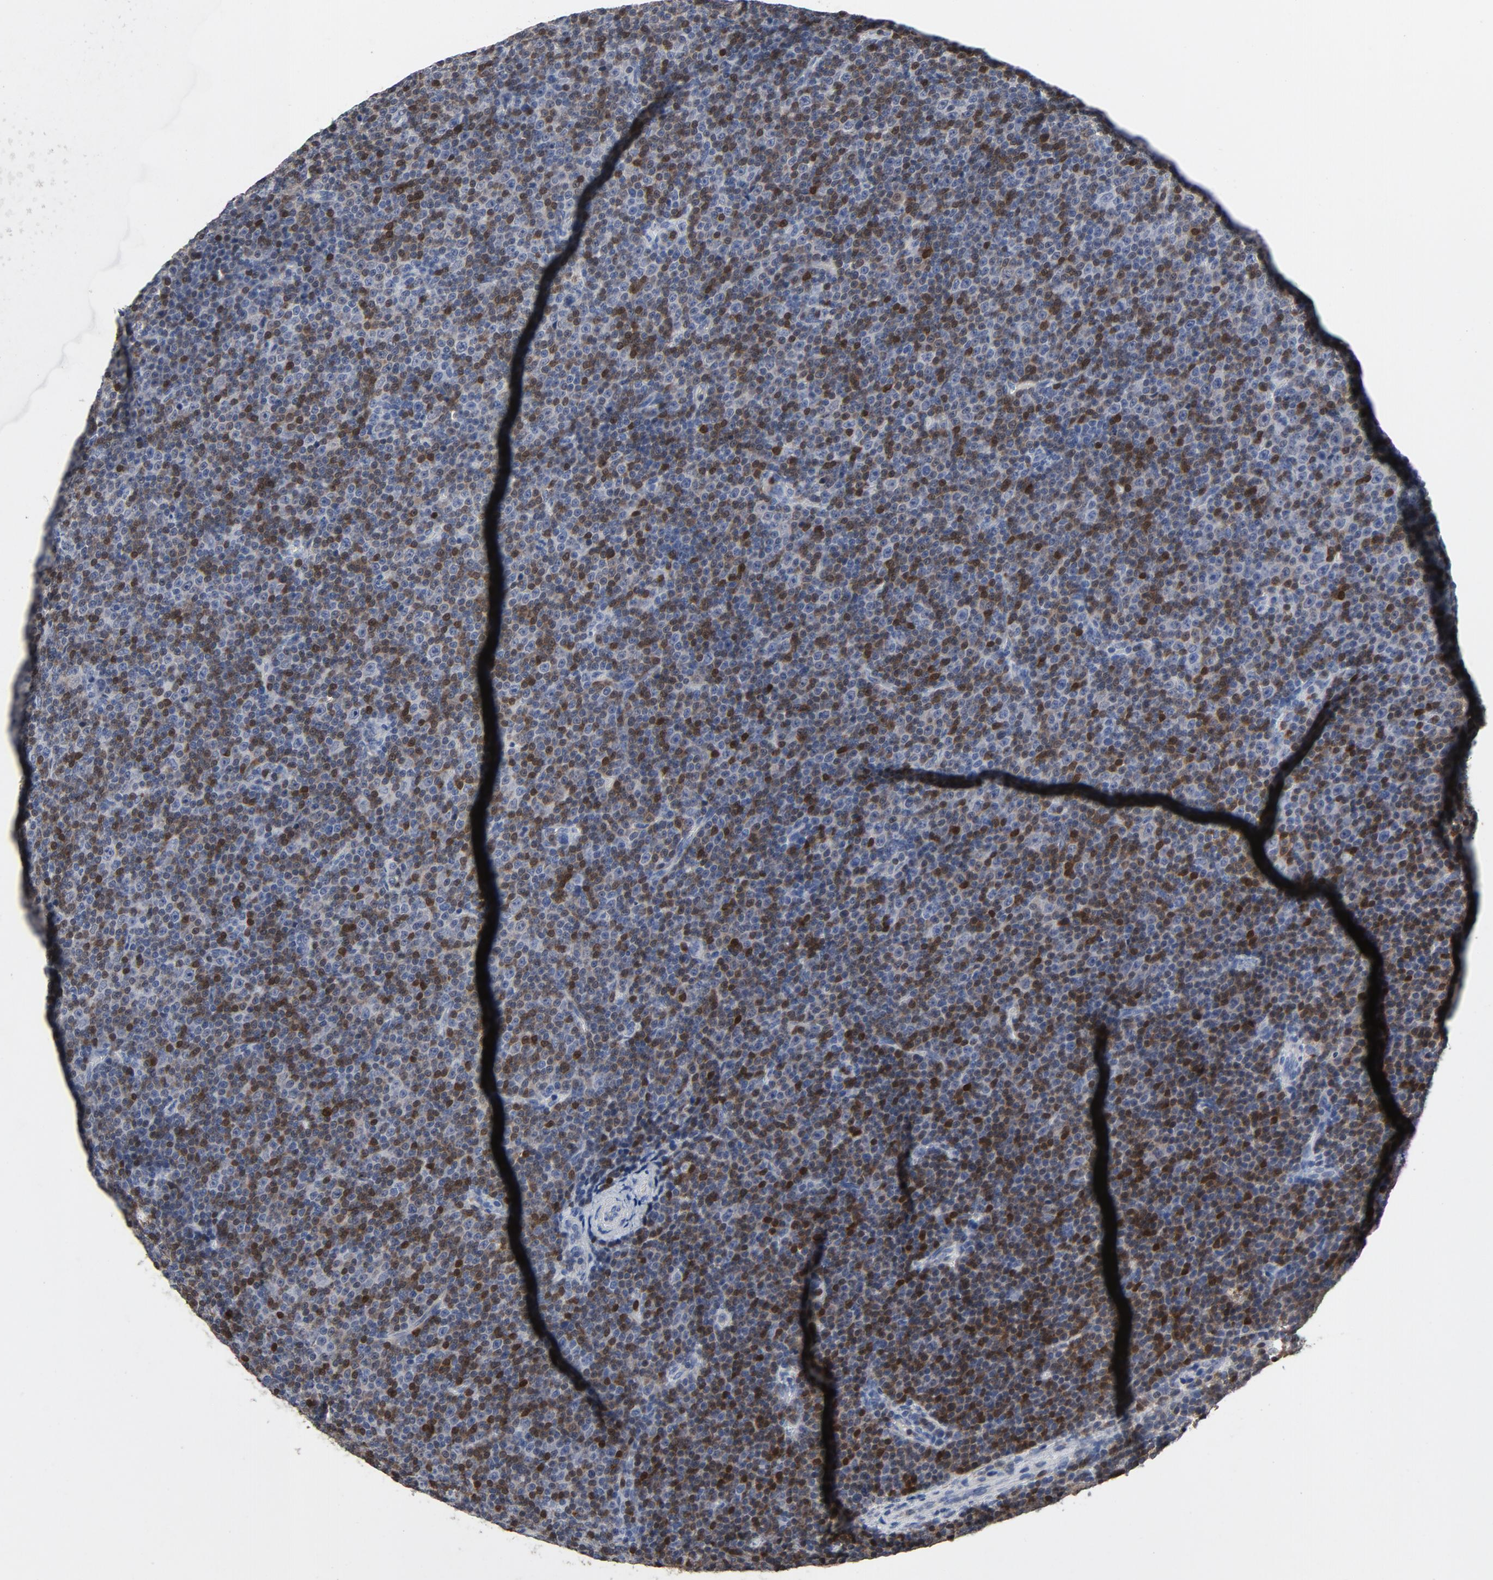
{"staining": {"intensity": "negative", "quantity": "none", "location": "none"}, "tissue": "lymphoma", "cell_type": "Tumor cells", "image_type": "cancer", "snomed": [{"axis": "morphology", "description": "Malignant lymphoma, non-Hodgkin's type, Low grade"}, {"axis": "topography", "description": "Lymph node"}], "caption": "This is an IHC histopathology image of malignant lymphoma, non-Hodgkin's type (low-grade). There is no expression in tumor cells.", "gene": "TCL1A", "patient": {"sex": "female", "age": 67}}